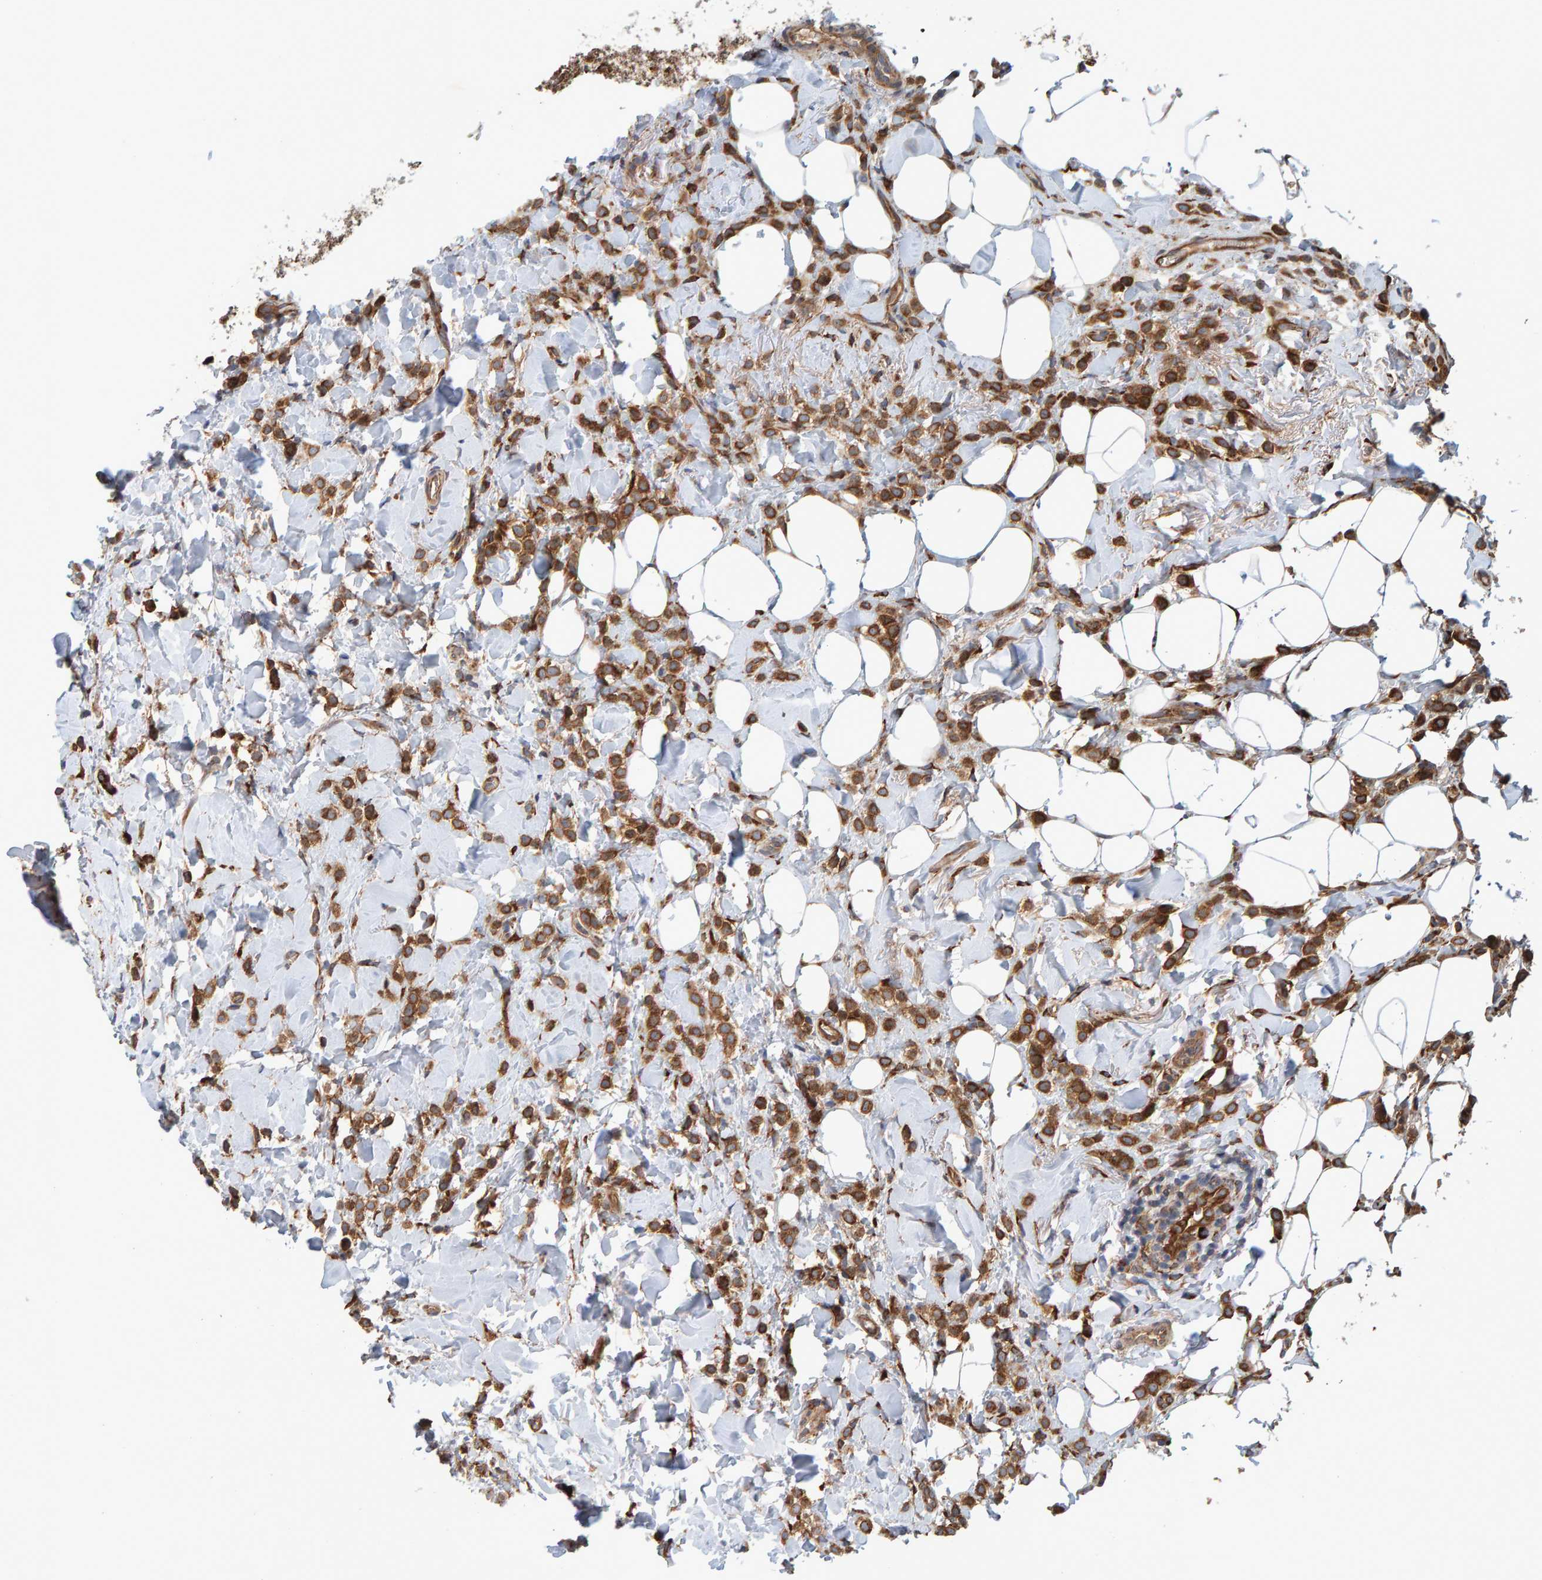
{"staining": {"intensity": "strong", "quantity": ">75%", "location": "cytoplasmic/membranous"}, "tissue": "breast cancer", "cell_type": "Tumor cells", "image_type": "cancer", "snomed": [{"axis": "morphology", "description": "Normal tissue, NOS"}, {"axis": "morphology", "description": "Lobular carcinoma"}, {"axis": "topography", "description": "Breast"}], "caption": "Breast cancer (lobular carcinoma) tissue displays strong cytoplasmic/membranous staining in approximately >75% of tumor cells, visualized by immunohistochemistry.", "gene": "BAIAP2", "patient": {"sex": "female", "age": 50}}